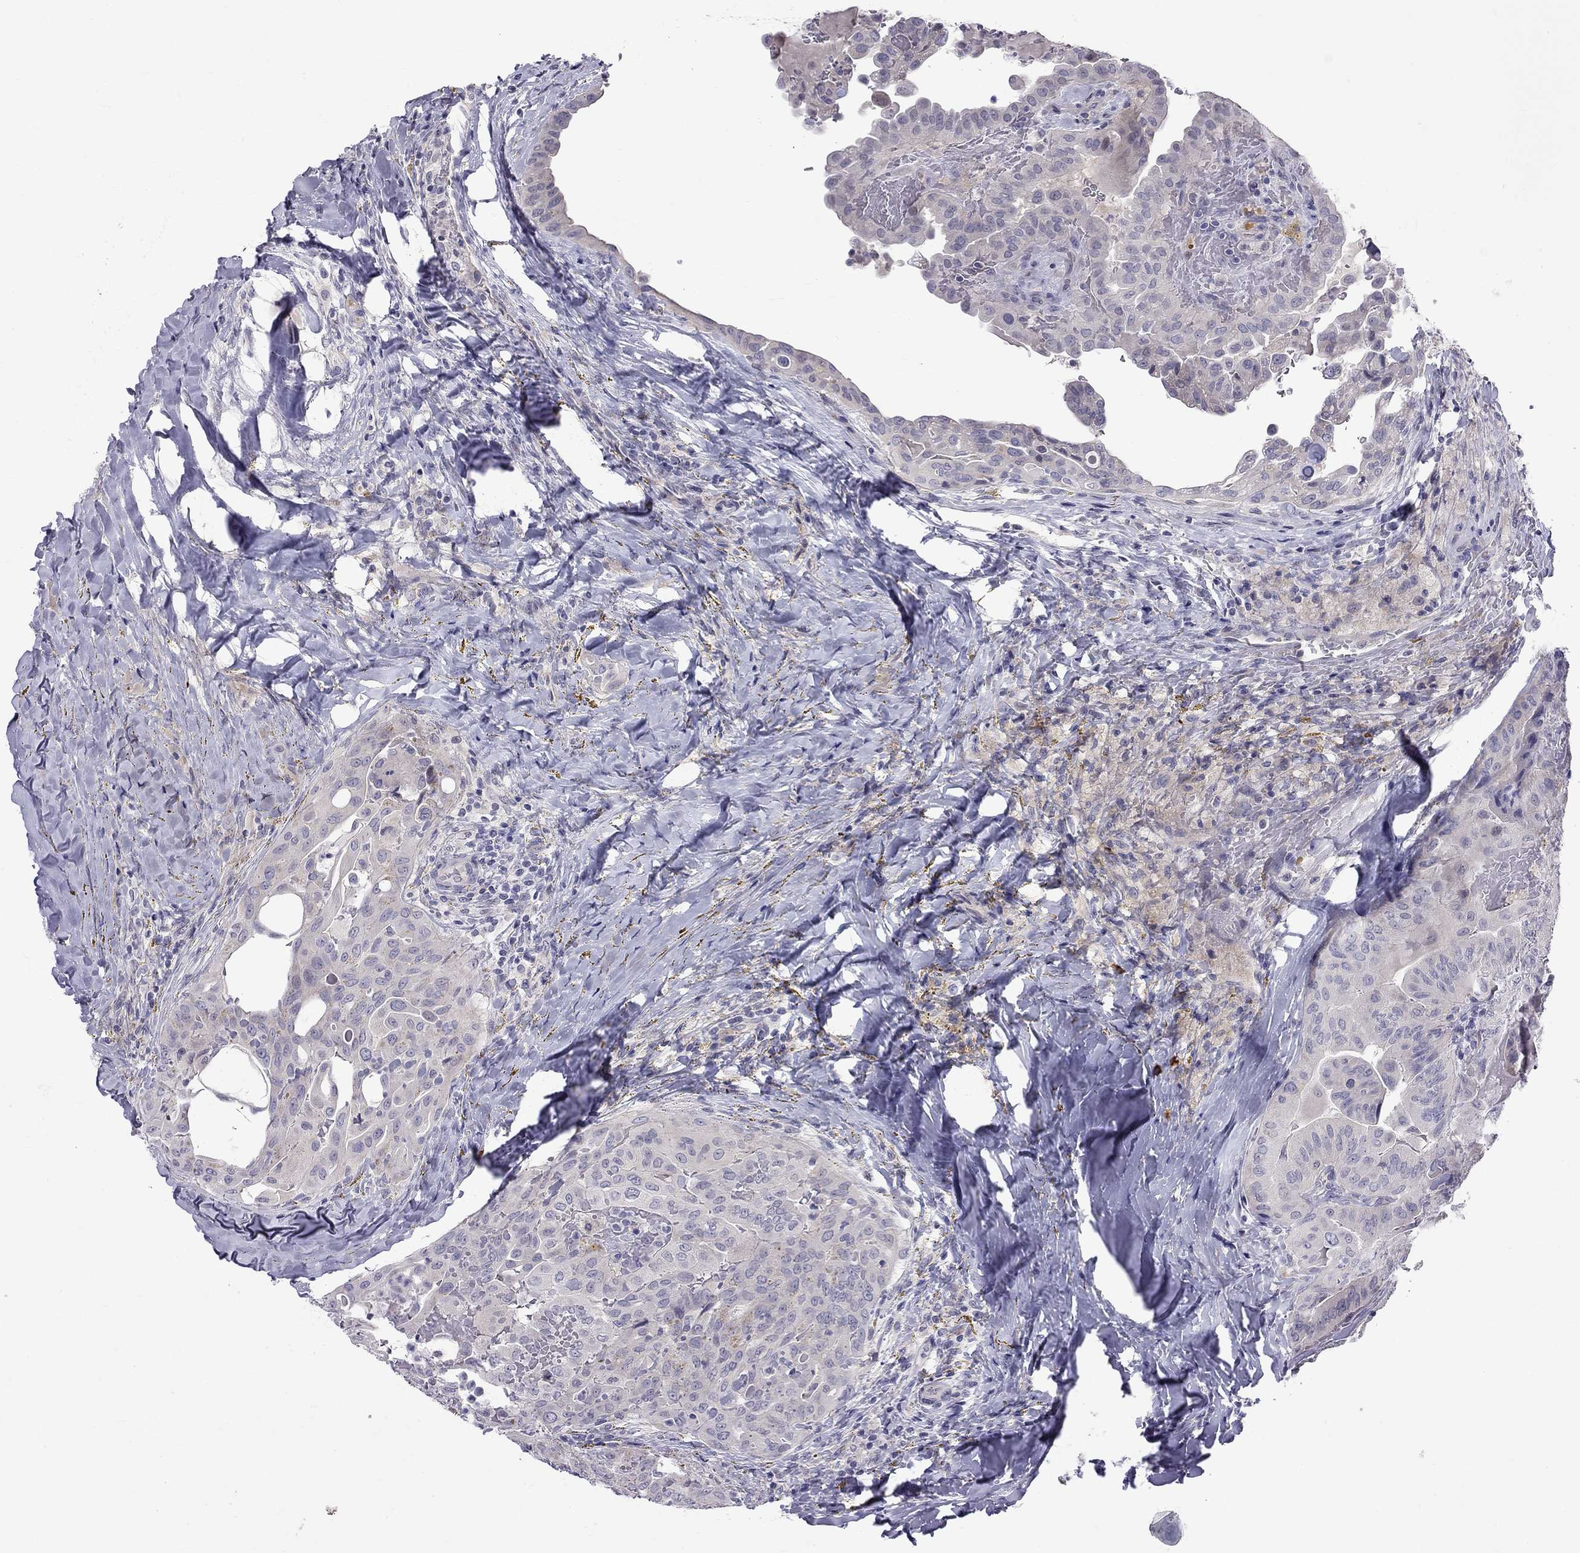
{"staining": {"intensity": "negative", "quantity": "none", "location": "none"}, "tissue": "thyroid cancer", "cell_type": "Tumor cells", "image_type": "cancer", "snomed": [{"axis": "morphology", "description": "Papillary adenocarcinoma, NOS"}, {"axis": "topography", "description": "Thyroid gland"}], "caption": "A high-resolution histopathology image shows immunohistochemistry (IHC) staining of thyroid cancer (papillary adenocarcinoma), which shows no significant staining in tumor cells.", "gene": "RTL9", "patient": {"sex": "female", "age": 68}}